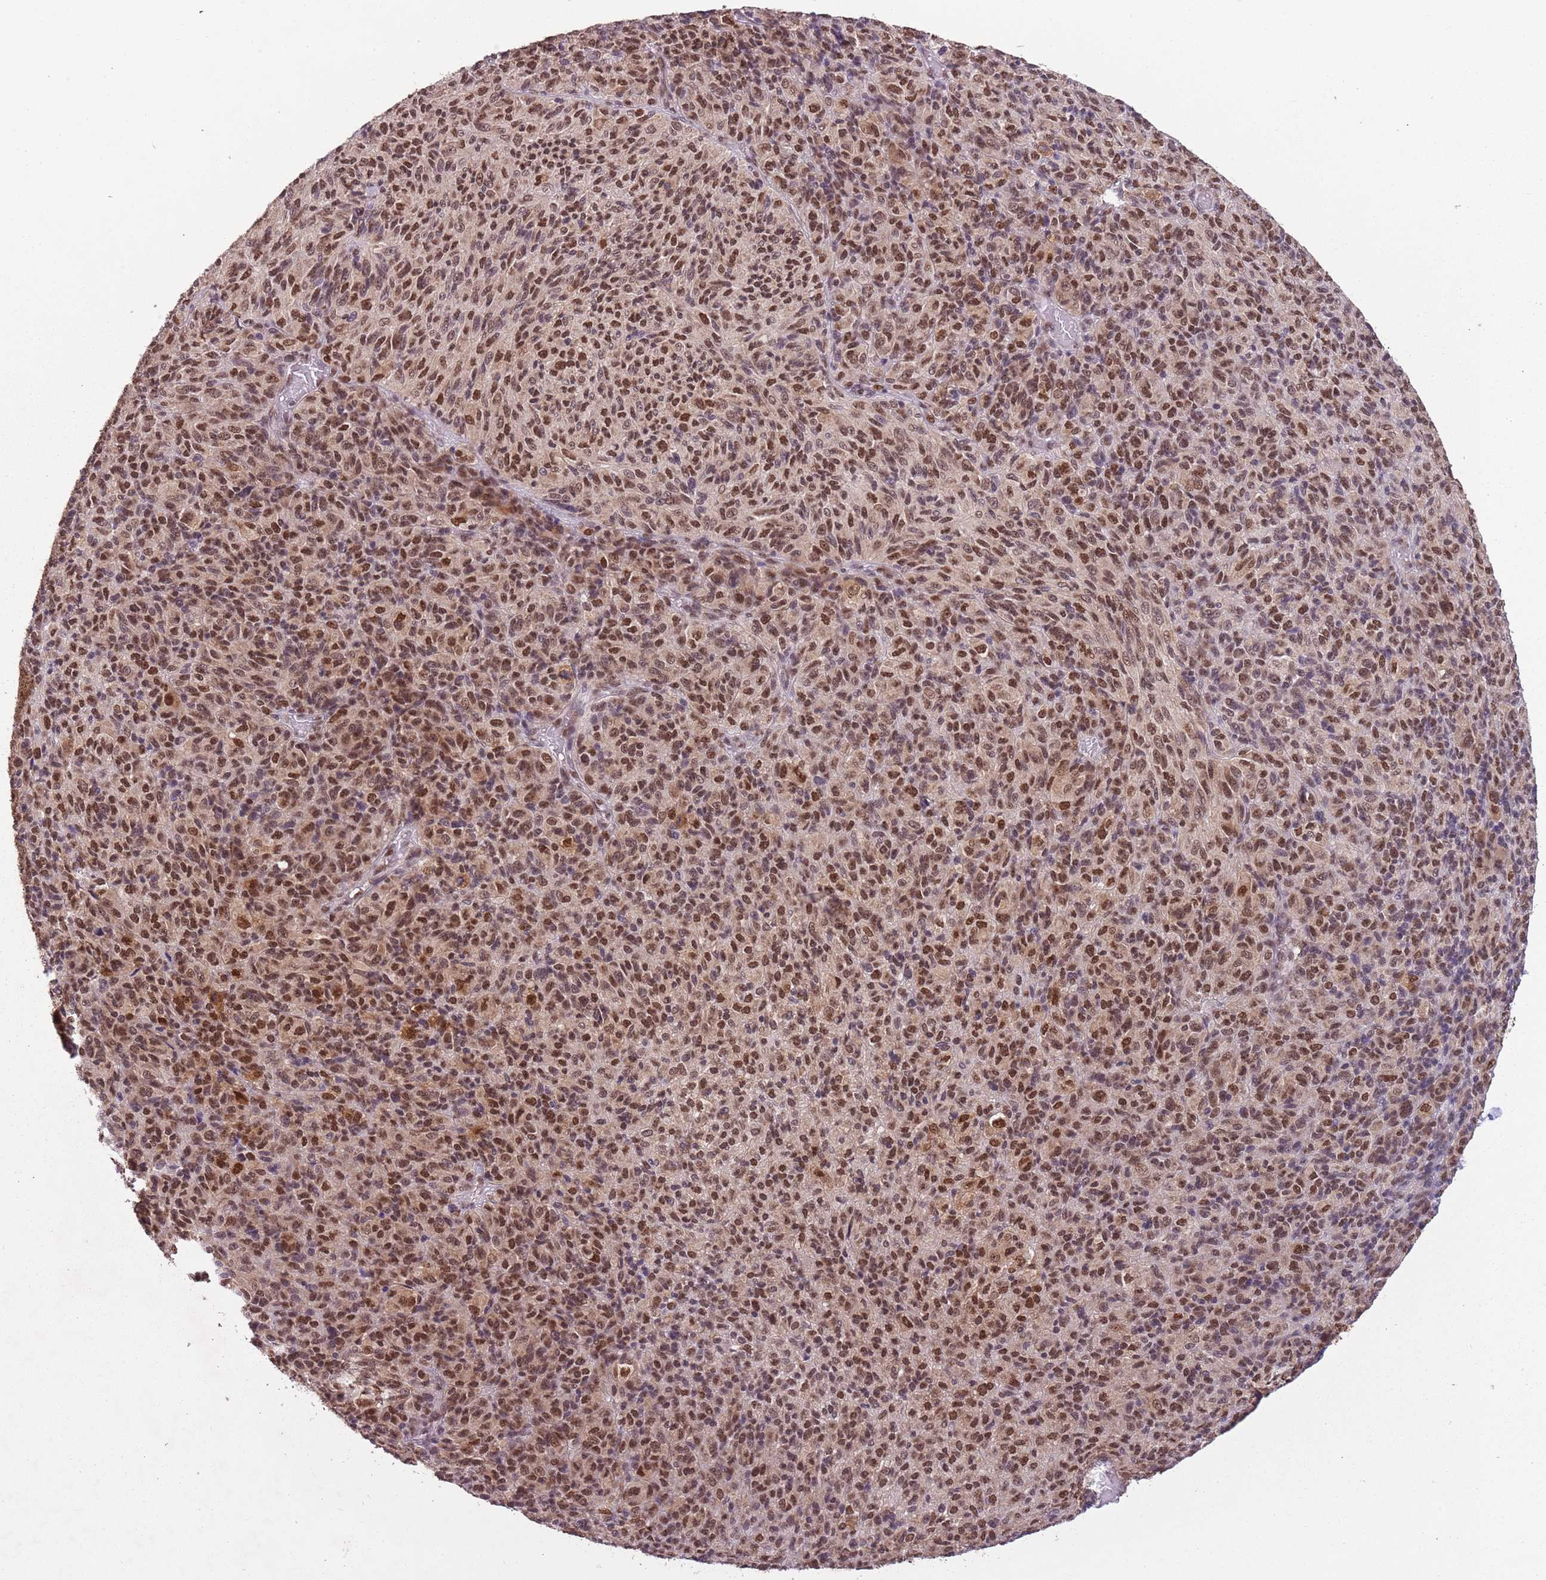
{"staining": {"intensity": "strong", "quantity": ">75%", "location": "cytoplasmic/membranous,nuclear"}, "tissue": "melanoma", "cell_type": "Tumor cells", "image_type": "cancer", "snomed": [{"axis": "morphology", "description": "Malignant melanoma, Metastatic site"}, {"axis": "topography", "description": "Brain"}], "caption": "A micrograph showing strong cytoplasmic/membranous and nuclear expression in approximately >75% of tumor cells in melanoma, as visualized by brown immunohistochemical staining.", "gene": "FAM120AOS", "patient": {"sex": "female", "age": 56}}